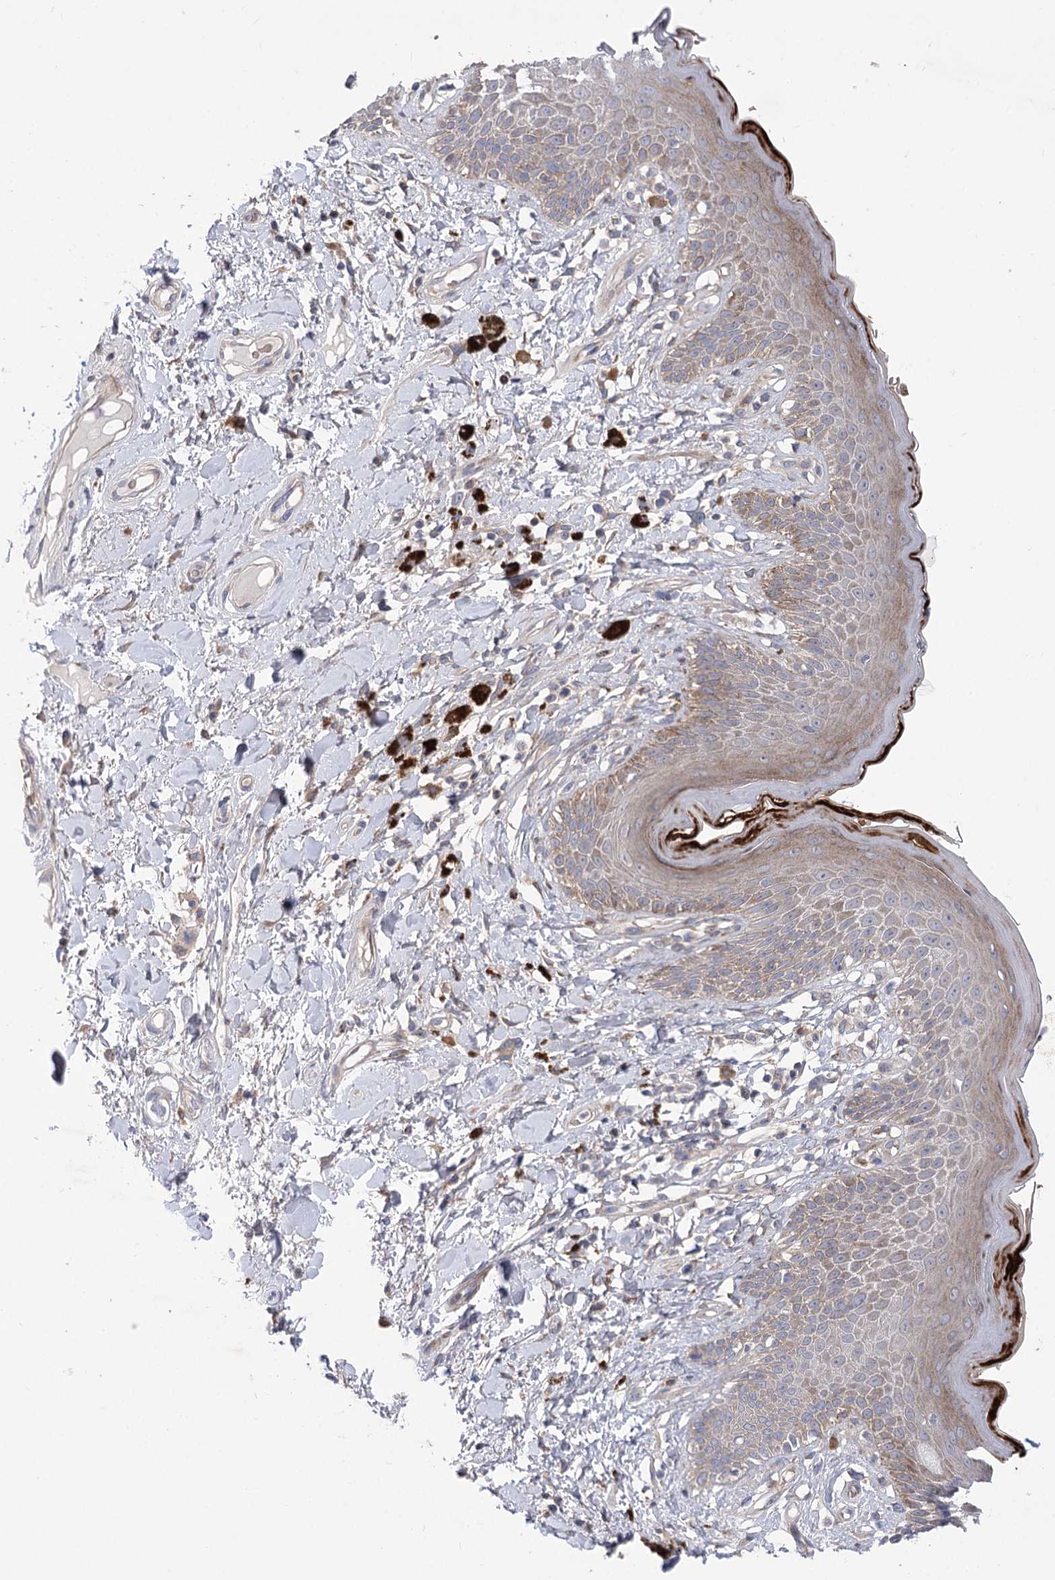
{"staining": {"intensity": "moderate", "quantity": "<25%", "location": "cytoplasmic/membranous"}, "tissue": "skin", "cell_type": "Epidermal cells", "image_type": "normal", "snomed": [{"axis": "morphology", "description": "Normal tissue, NOS"}, {"axis": "topography", "description": "Anal"}], "caption": "Immunohistochemistry (IHC) histopathology image of unremarkable human skin stained for a protein (brown), which exhibits low levels of moderate cytoplasmic/membranous positivity in approximately <25% of epidermal cells.", "gene": "TRUB1", "patient": {"sex": "female", "age": 78}}